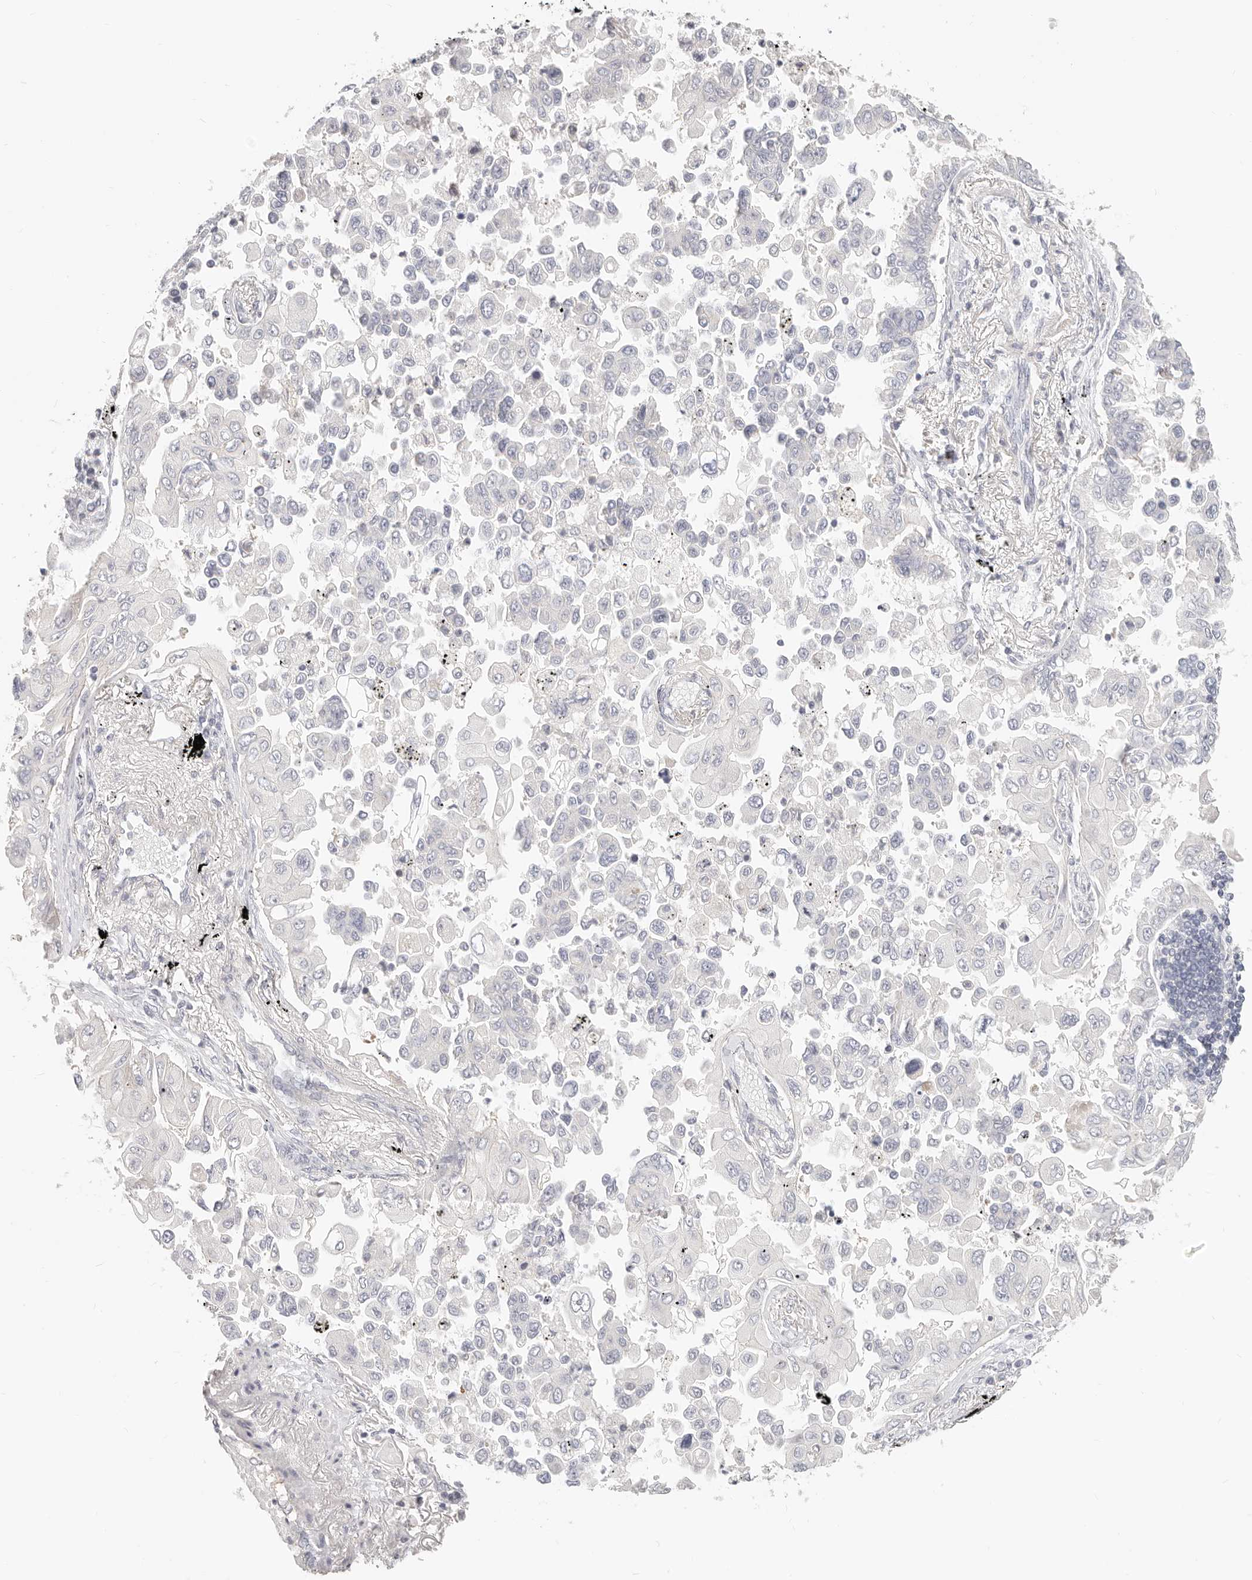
{"staining": {"intensity": "negative", "quantity": "none", "location": "none"}, "tissue": "lung cancer", "cell_type": "Tumor cells", "image_type": "cancer", "snomed": [{"axis": "morphology", "description": "Adenocarcinoma, NOS"}, {"axis": "topography", "description": "Lung"}], "caption": "This is a photomicrograph of immunohistochemistry (IHC) staining of lung adenocarcinoma, which shows no staining in tumor cells. Brightfield microscopy of IHC stained with DAB (brown) and hematoxylin (blue), captured at high magnification.", "gene": "DTNBP1", "patient": {"sex": "female", "age": 67}}